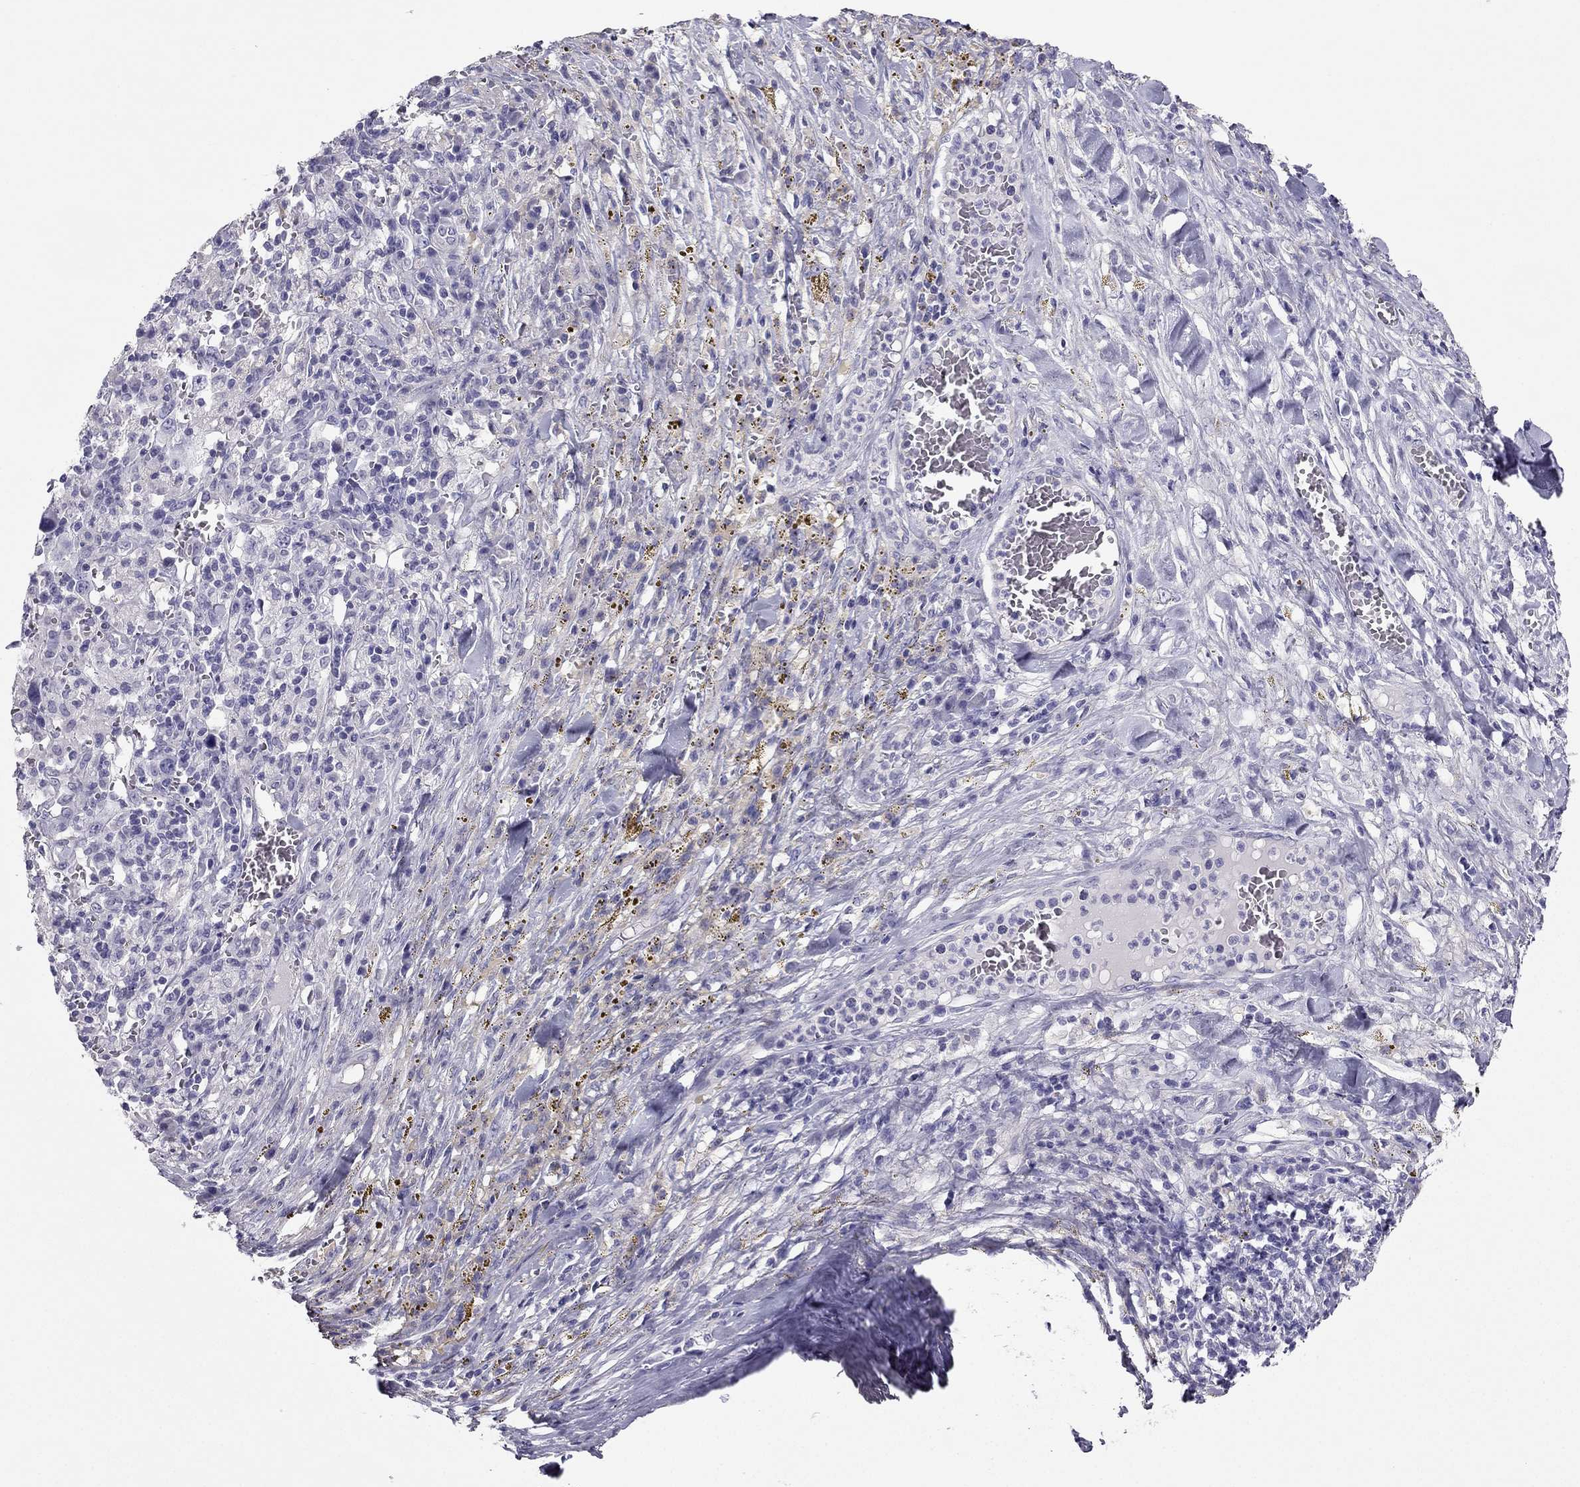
{"staining": {"intensity": "negative", "quantity": "none", "location": "none"}, "tissue": "melanoma", "cell_type": "Tumor cells", "image_type": "cancer", "snomed": [{"axis": "morphology", "description": "Malignant melanoma, NOS"}, {"axis": "topography", "description": "Skin"}], "caption": "Immunohistochemistry (IHC) image of neoplastic tissue: melanoma stained with DAB exhibits no significant protein positivity in tumor cells.", "gene": "PDE6A", "patient": {"sex": "female", "age": 91}}